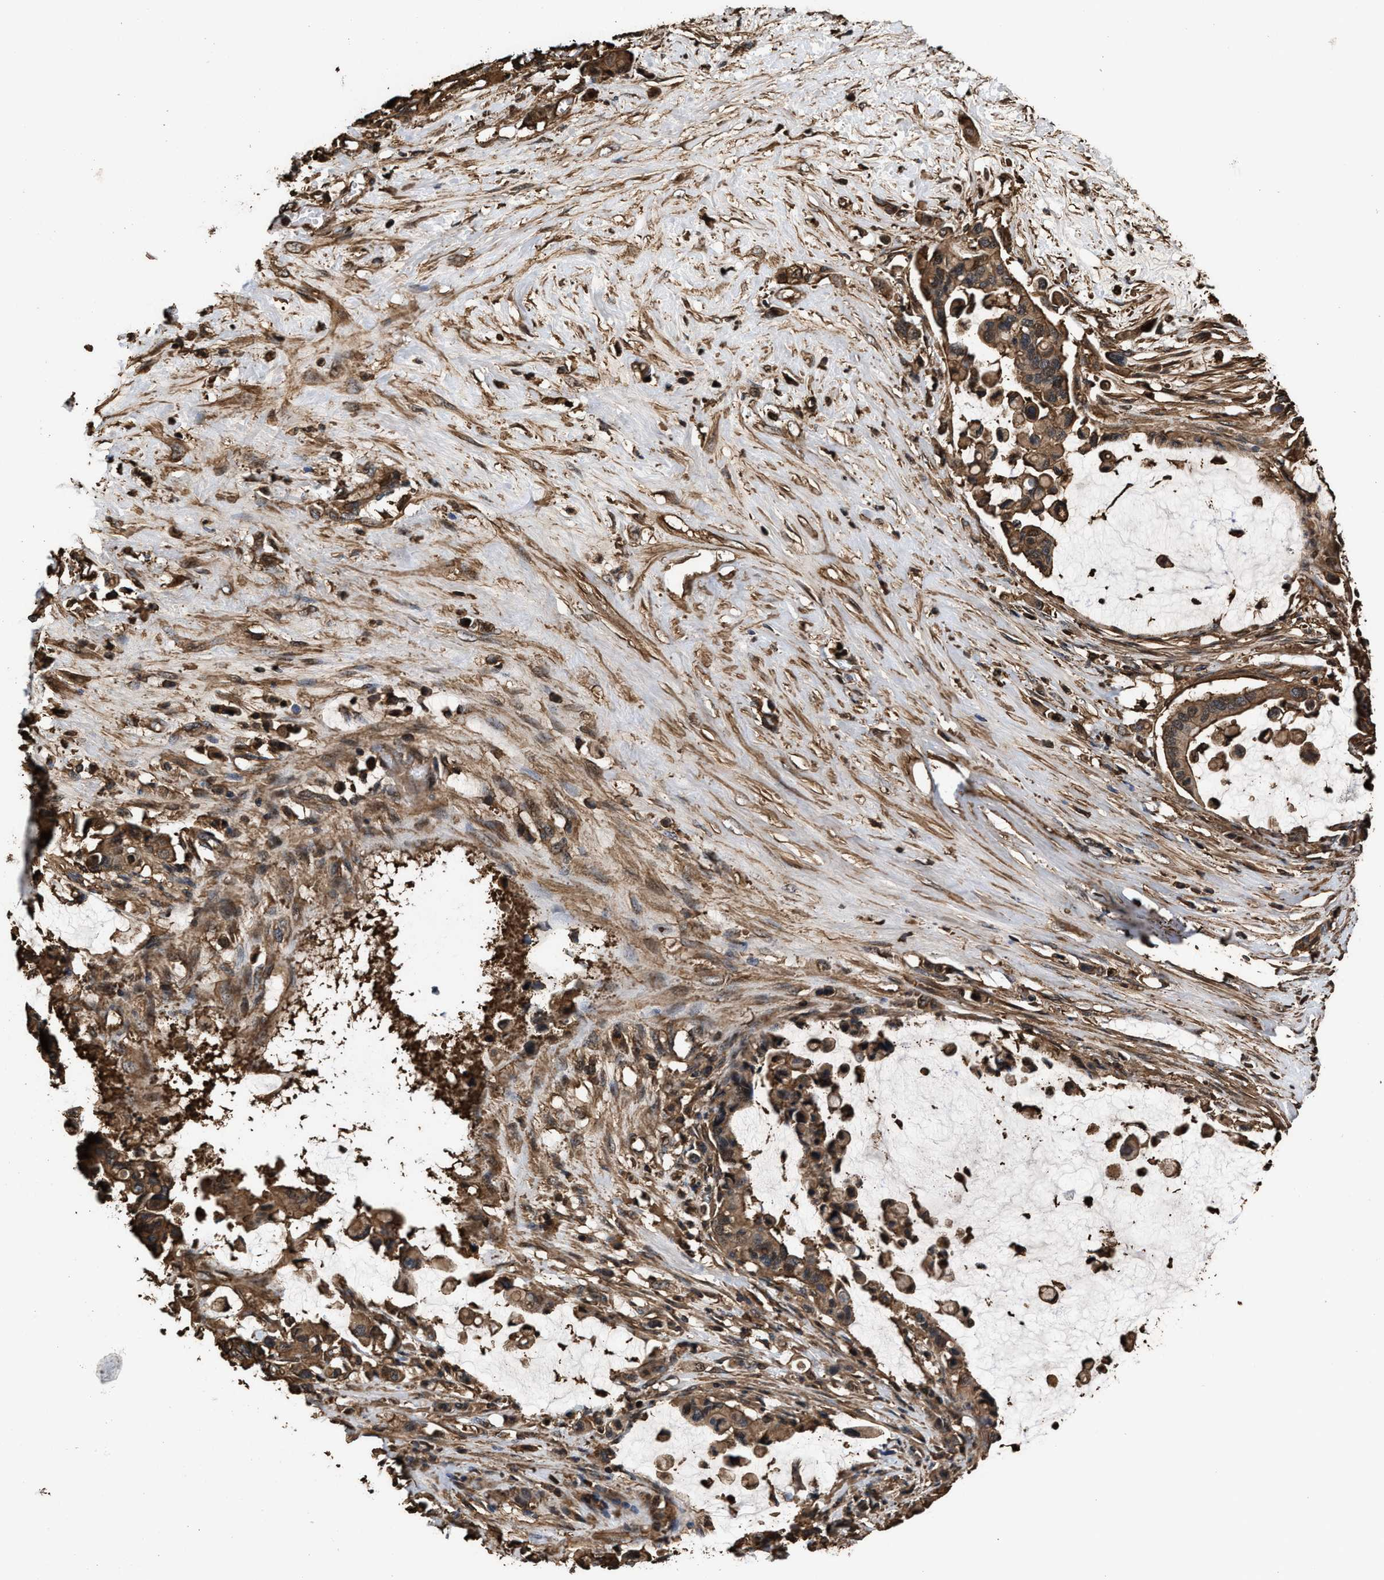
{"staining": {"intensity": "moderate", "quantity": ">75%", "location": "cytoplasmic/membranous"}, "tissue": "pancreatic cancer", "cell_type": "Tumor cells", "image_type": "cancer", "snomed": [{"axis": "morphology", "description": "Adenocarcinoma, NOS"}, {"axis": "topography", "description": "Pancreas"}], "caption": "The photomicrograph exhibits immunohistochemical staining of pancreatic adenocarcinoma. There is moderate cytoplasmic/membranous expression is appreciated in about >75% of tumor cells.", "gene": "KBTBD2", "patient": {"sex": "male", "age": 41}}